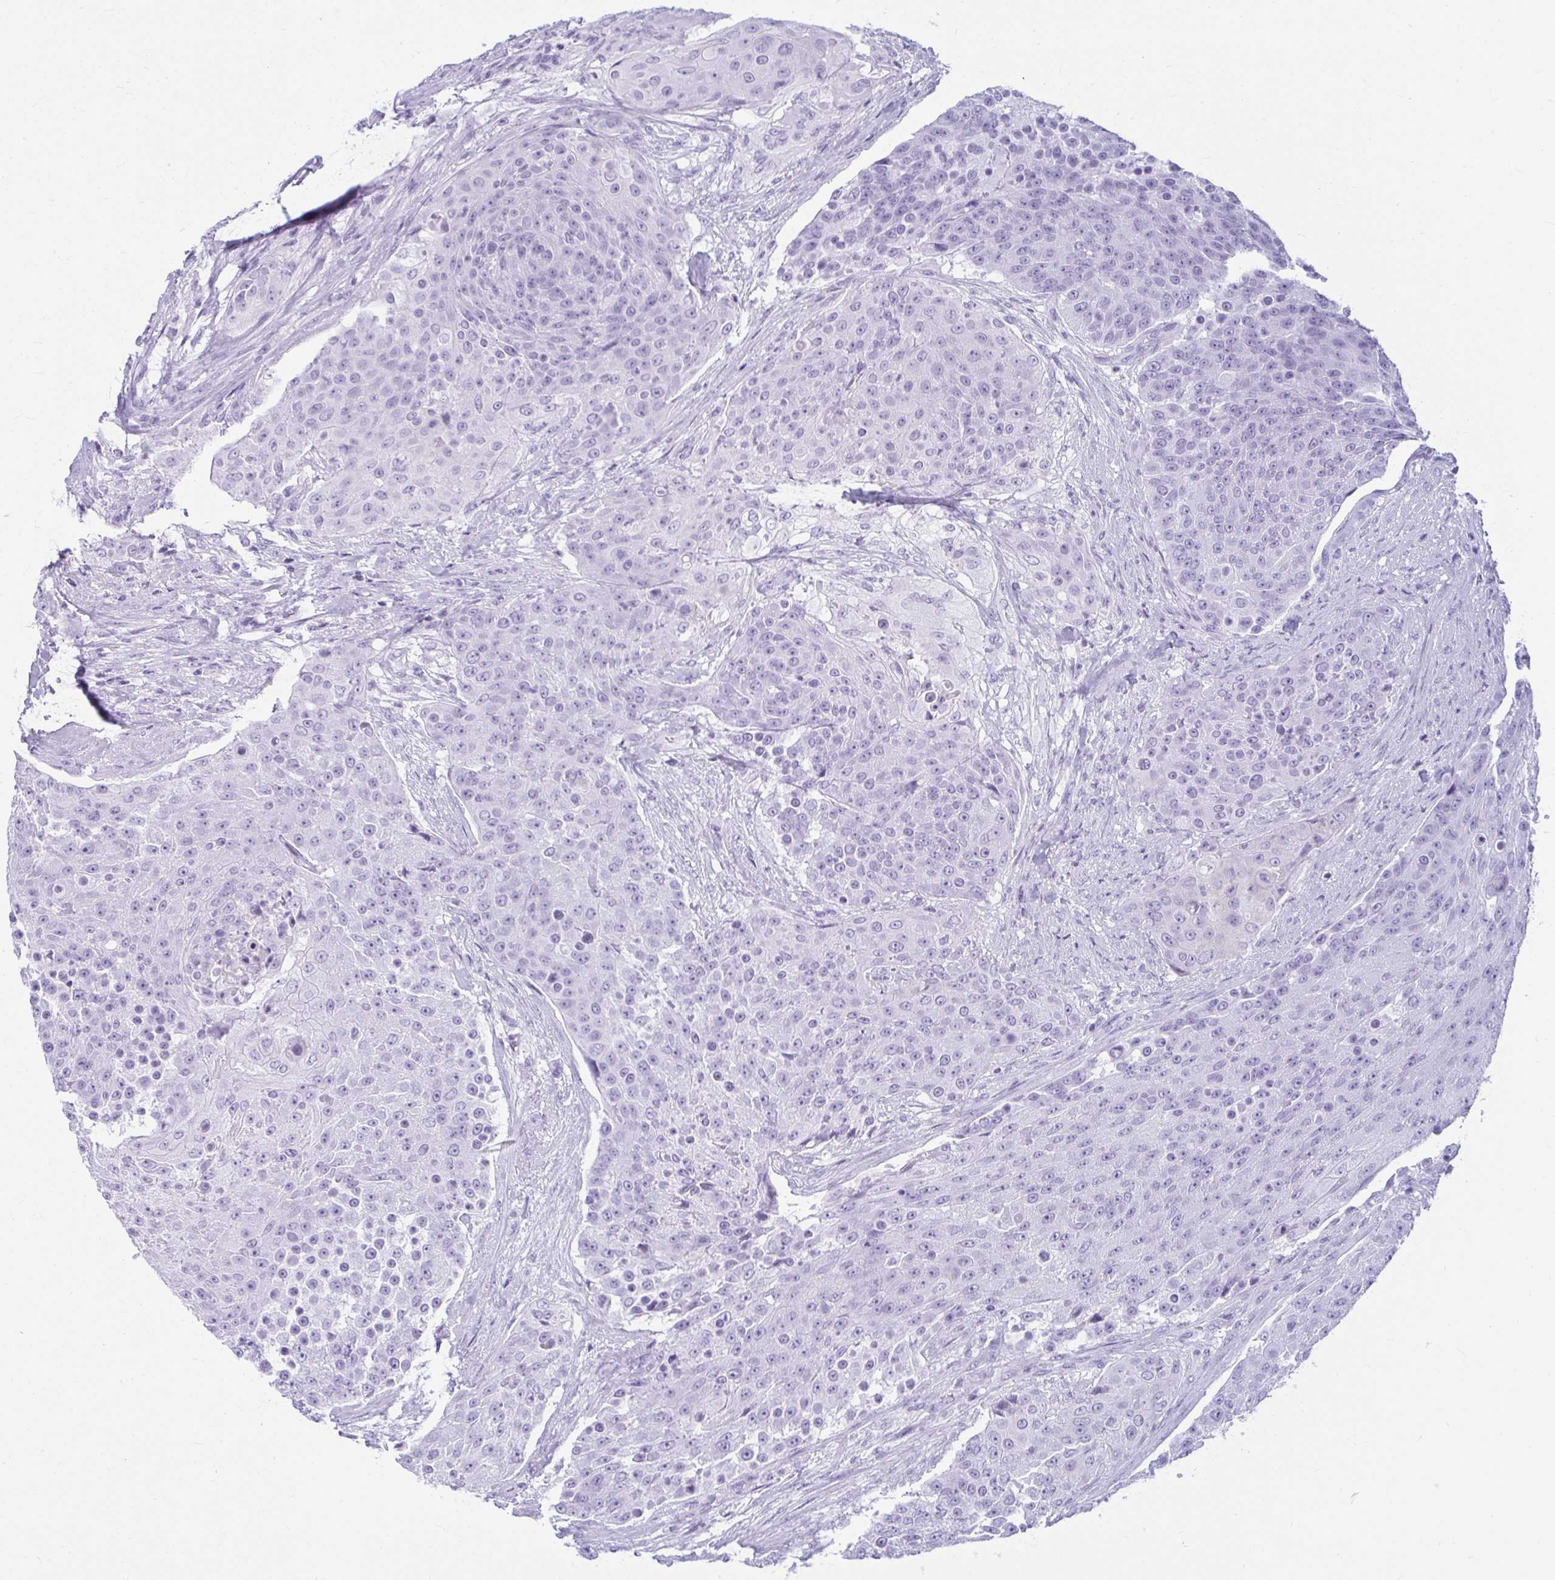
{"staining": {"intensity": "negative", "quantity": "none", "location": "none"}, "tissue": "urothelial cancer", "cell_type": "Tumor cells", "image_type": "cancer", "snomed": [{"axis": "morphology", "description": "Urothelial carcinoma, High grade"}, {"axis": "topography", "description": "Urinary bladder"}], "caption": "IHC photomicrograph of human urothelial cancer stained for a protein (brown), which shows no positivity in tumor cells.", "gene": "CLGN", "patient": {"sex": "female", "age": 63}}